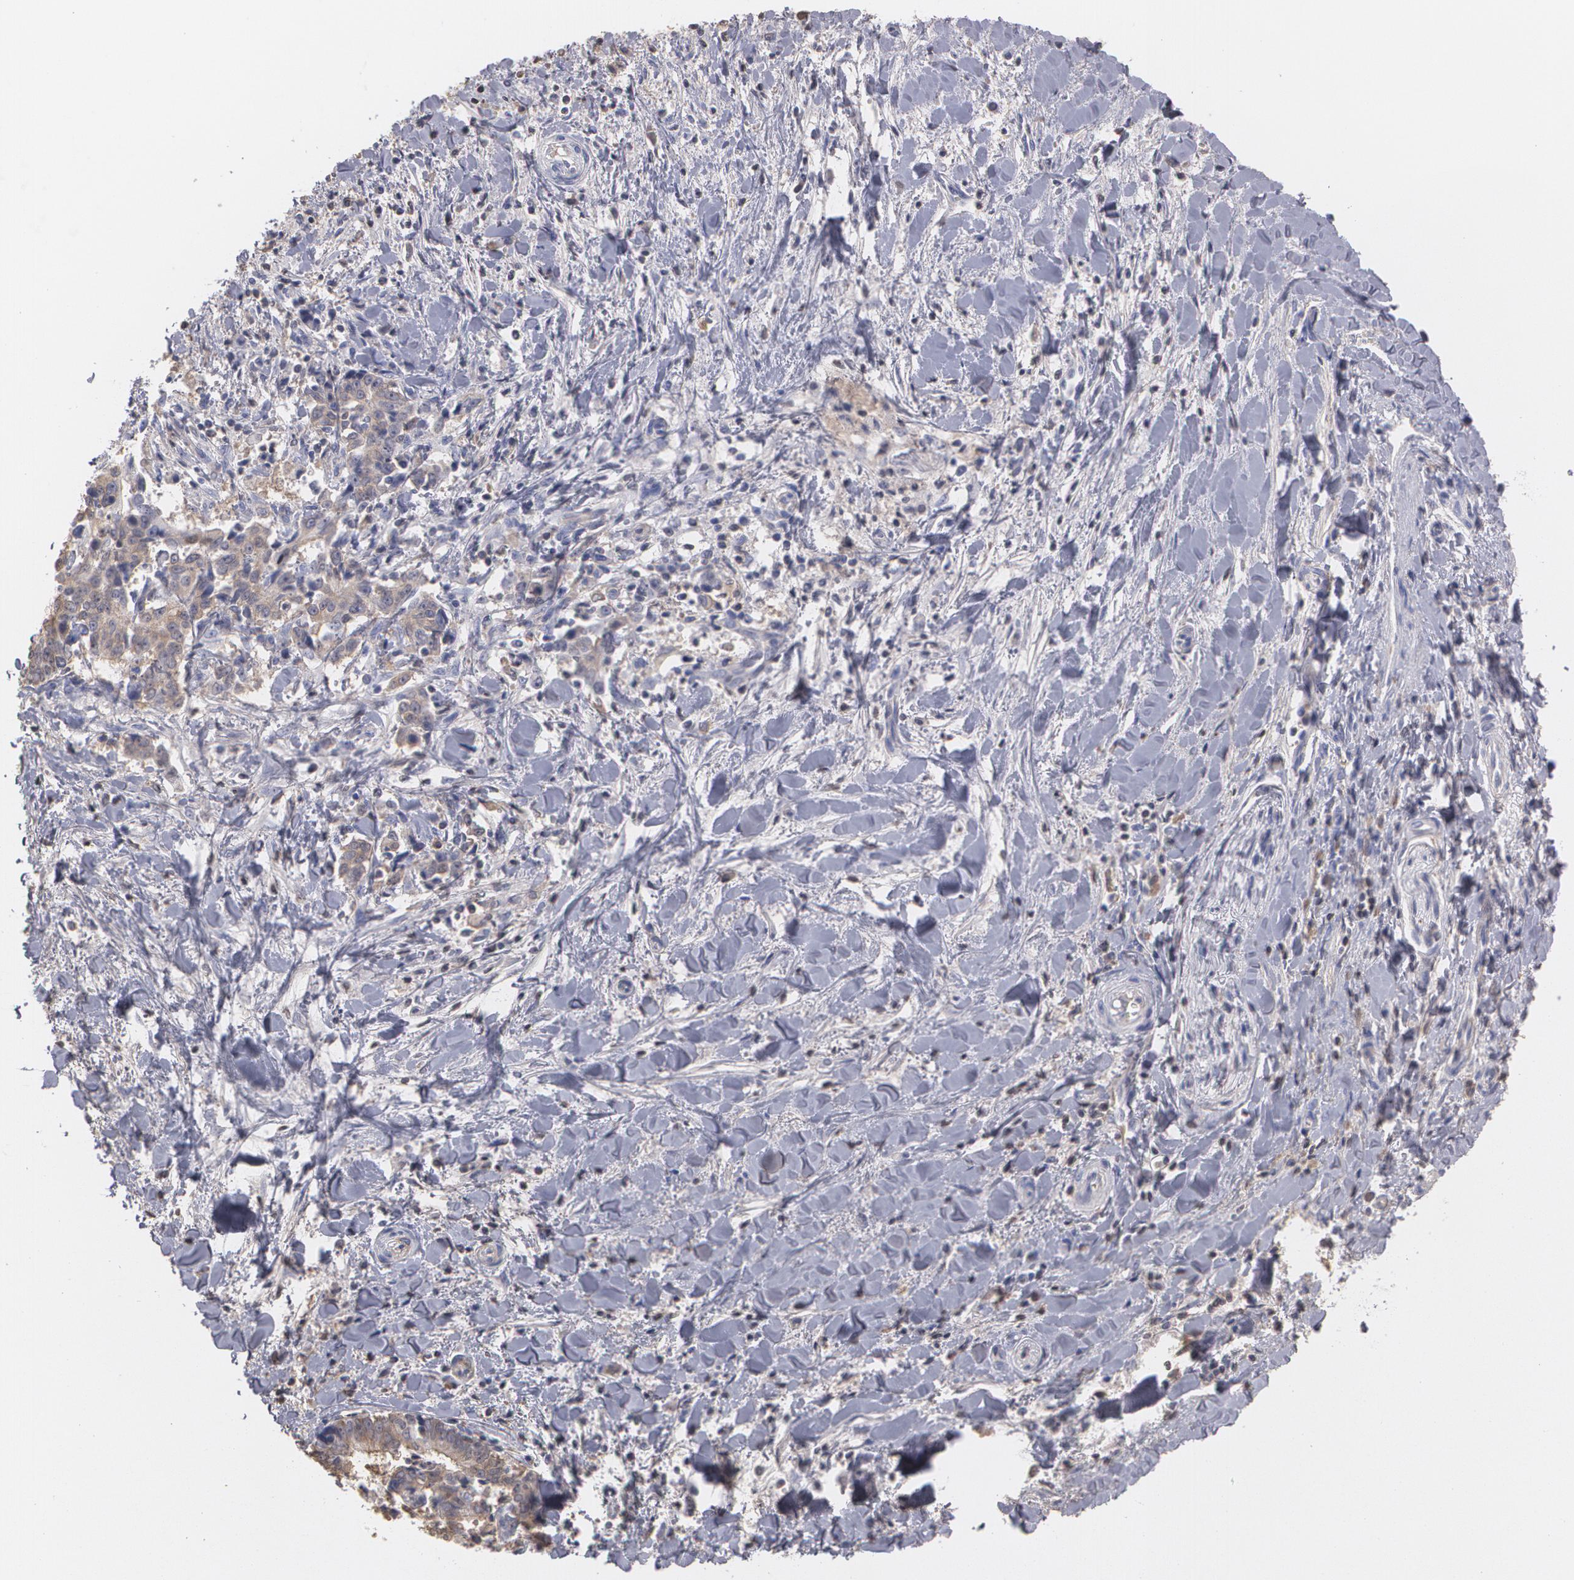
{"staining": {"intensity": "weak", "quantity": "25%-75%", "location": "cytoplasmic/membranous"}, "tissue": "liver cancer", "cell_type": "Tumor cells", "image_type": "cancer", "snomed": [{"axis": "morphology", "description": "Cholangiocarcinoma"}, {"axis": "topography", "description": "Liver"}], "caption": "Immunohistochemistry (IHC) of human liver cancer displays low levels of weak cytoplasmic/membranous expression in approximately 25%-75% of tumor cells.", "gene": "SERPINA1", "patient": {"sex": "male", "age": 57}}